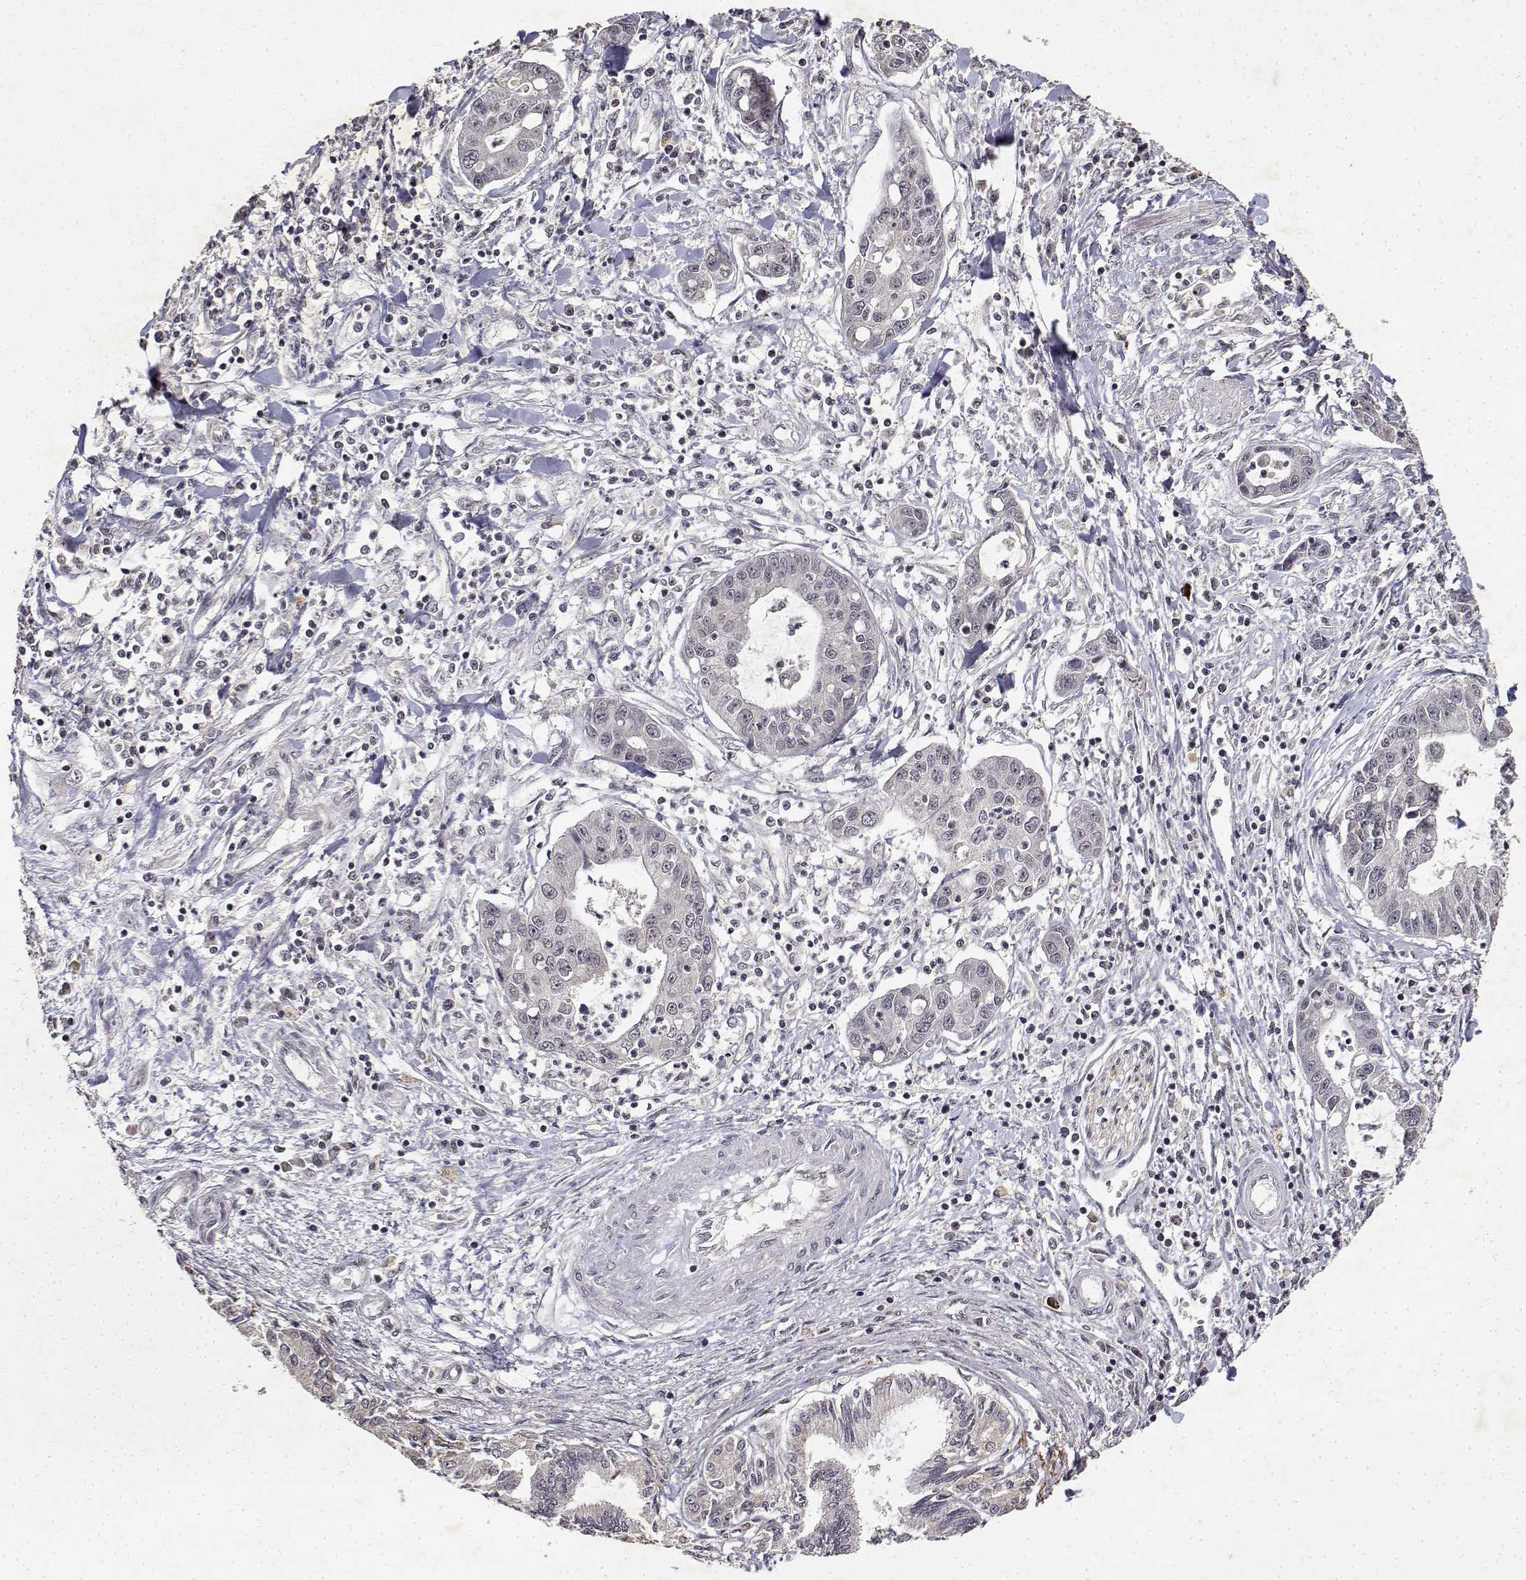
{"staining": {"intensity": "negative", "quantity": "none", "location": "none"}, "tissue": "liver cancer", "cell_type": "Tumor cells", "image_type": "cancer", "snomed": [{"axis": "morphology", "description": "Cholangiocarcinoma"}, {"axis": "topography", "description": "Liver"}], "caption": "A micrograph of human liver cholangiocarcinoma is negative for staining in tumor cells.", "gene": "BDNF", "patient": {"sex": "male", "age": 58}}